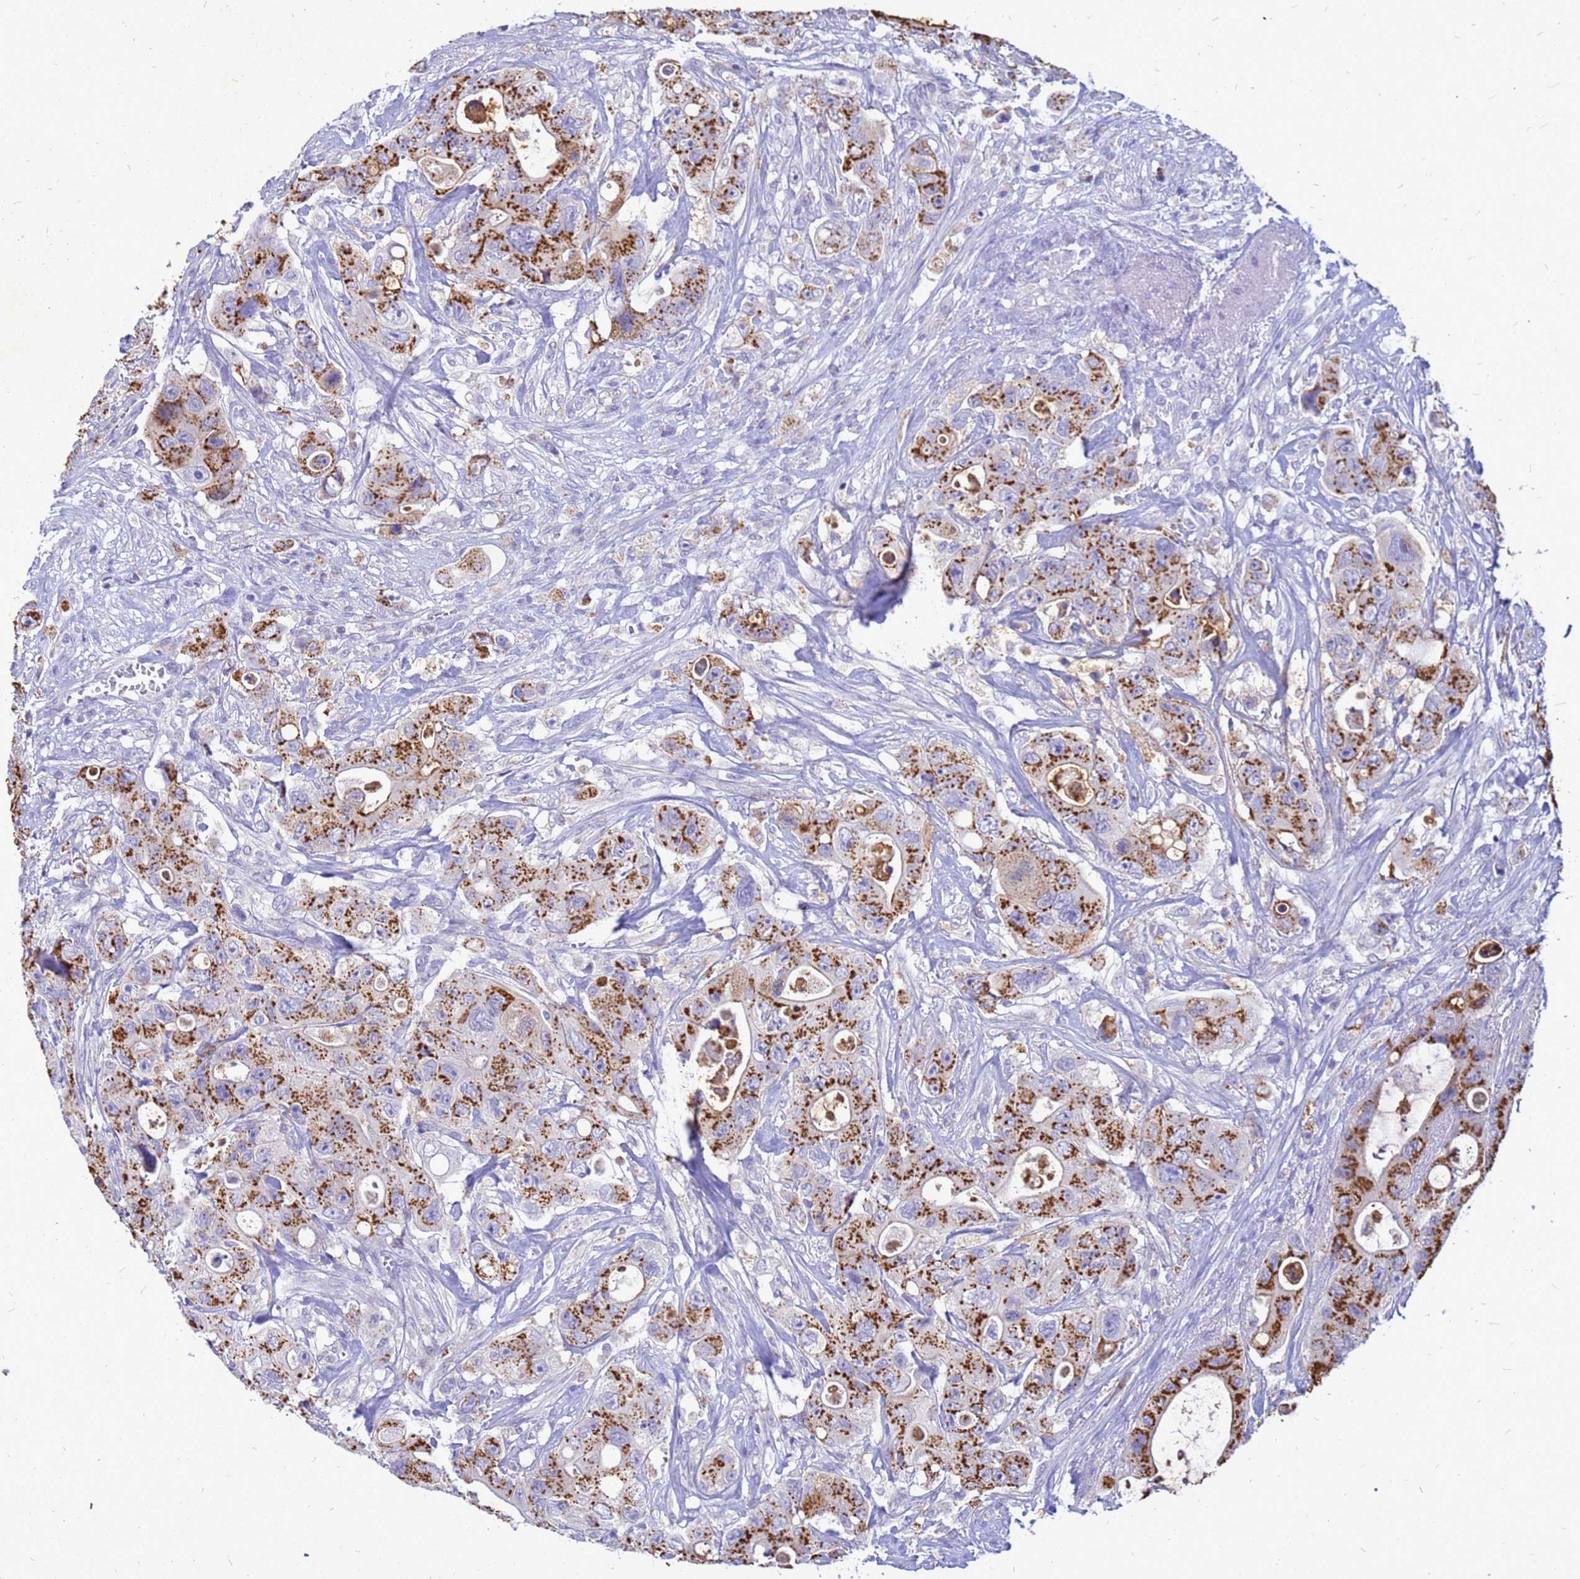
{"staining": {"intensity": "strong", "quantity": ">75%", "location": "cytoplasmic/membranous"}, "tissue": "colorectal cancer", "cell_type": "Tumor cells", "image_type": "cancer", "snomed": [{"axis": "morphology", "description": "Adenocarcinoma, NOS"}, {"axis": "topography", "description": "Colon"}], "caption": "Immunohistochemistry image of neoplastic tissue: human colorectal adenocarcinoma stained using IHC shows high levels of strong protein expression localized specifically in the cytoplasmic/membranous of tumor cells, appearing as a cytoplasmic/membranous brown color.", "gene": "AKR1C1", "patient": {"sex": "female", "age": 46}}